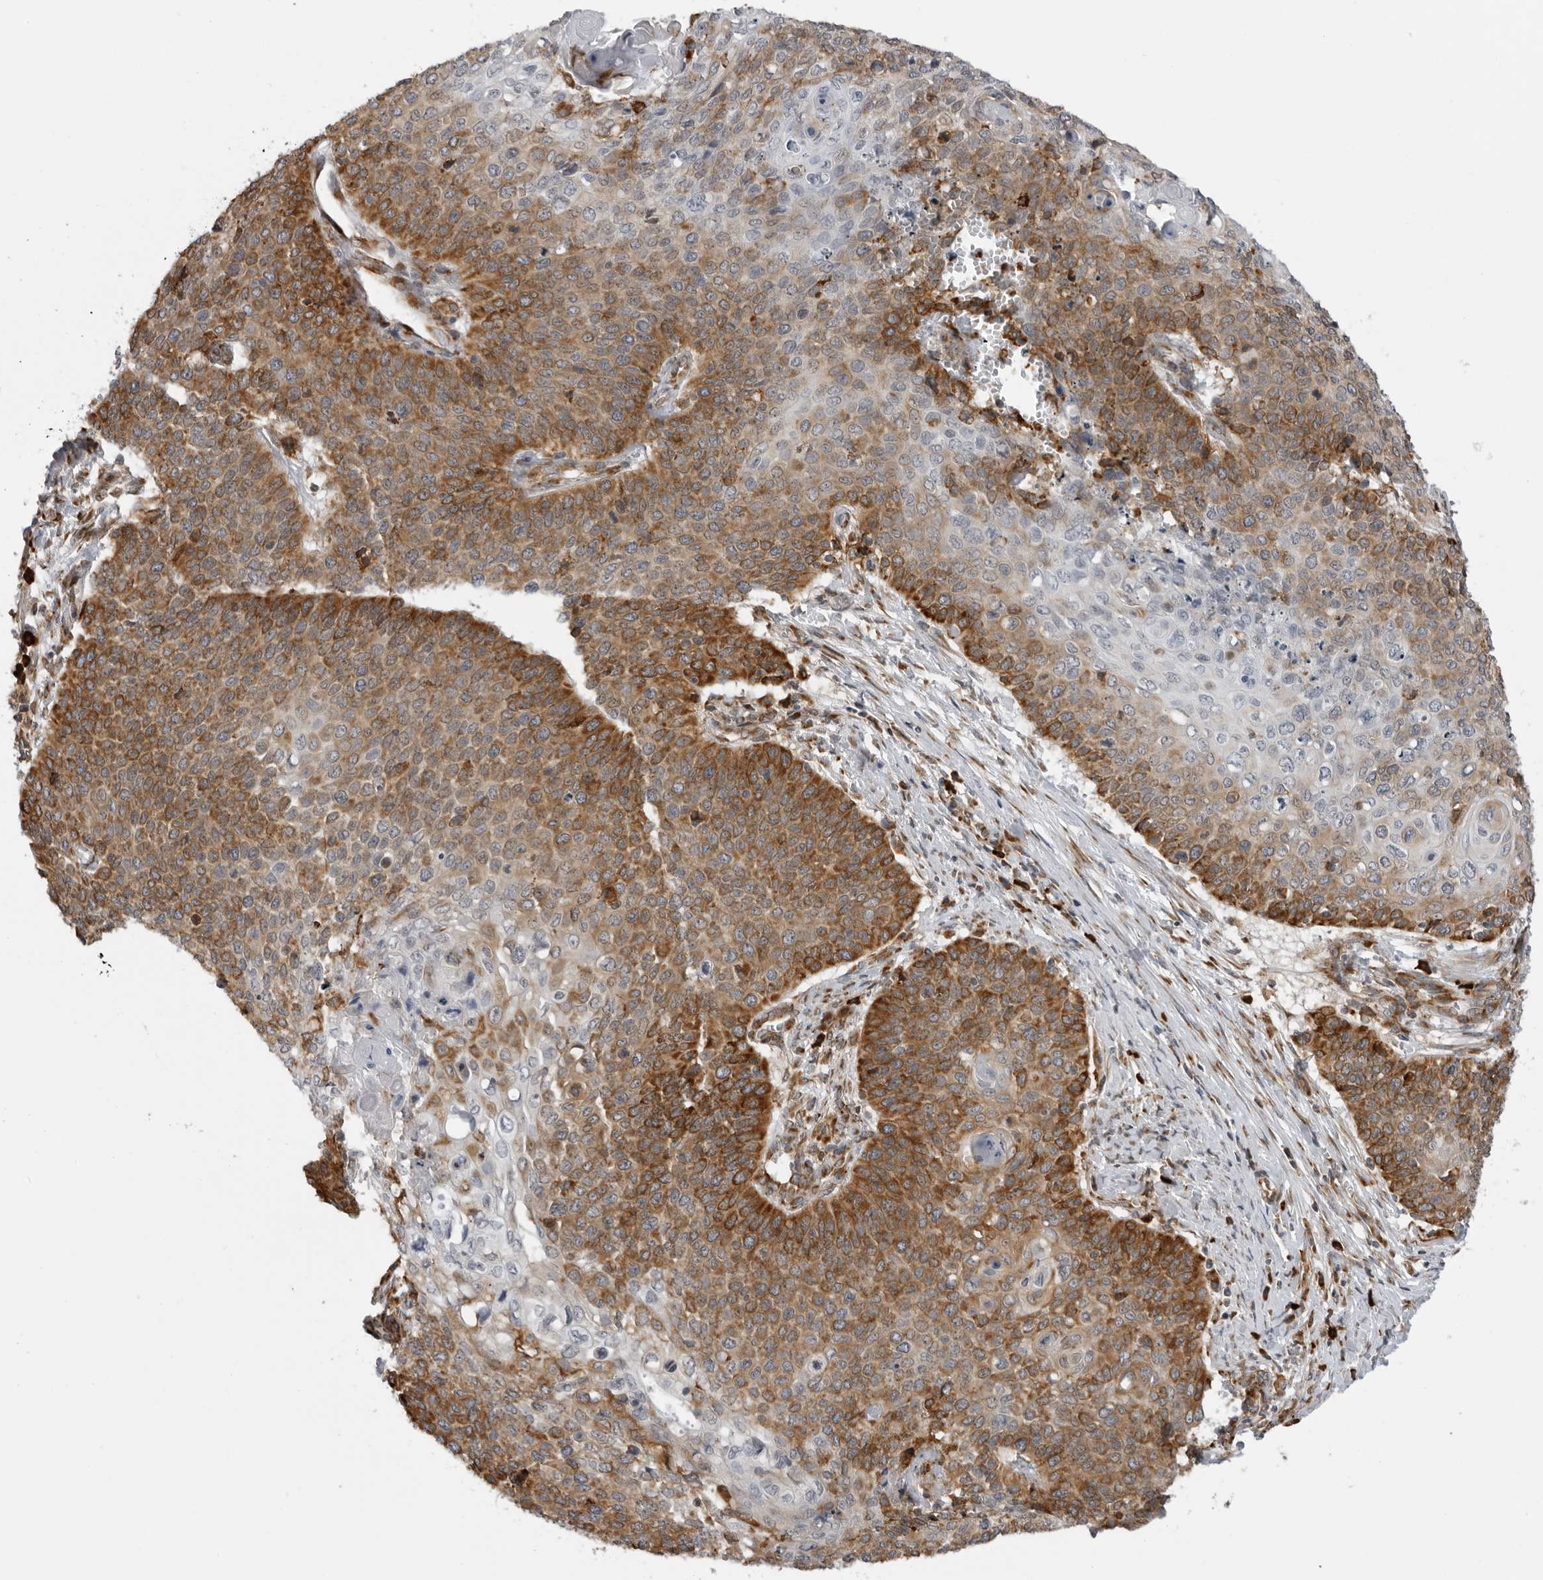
{"staining": {"intensity": "strong", "quantity": "25%-75%", "location": "cytoplasmic/membranous"}, "tissue": "cervical cancer", "cell_type": "Tumor cells", "image_type": "cancer", "snomed": [{"axis": "morphology", "description": "Squamous cell carcinoma, NOS"}, {"axis": "topography", "description": "Cervix"}], "caption": "A brown stain labels strong cytoplasmic/membranous positivity of a protein in human cervical squamous cell carcinoma tumor cells.", "gene": "ALPK2", "patient": {"sex": "female", "age": 39}}